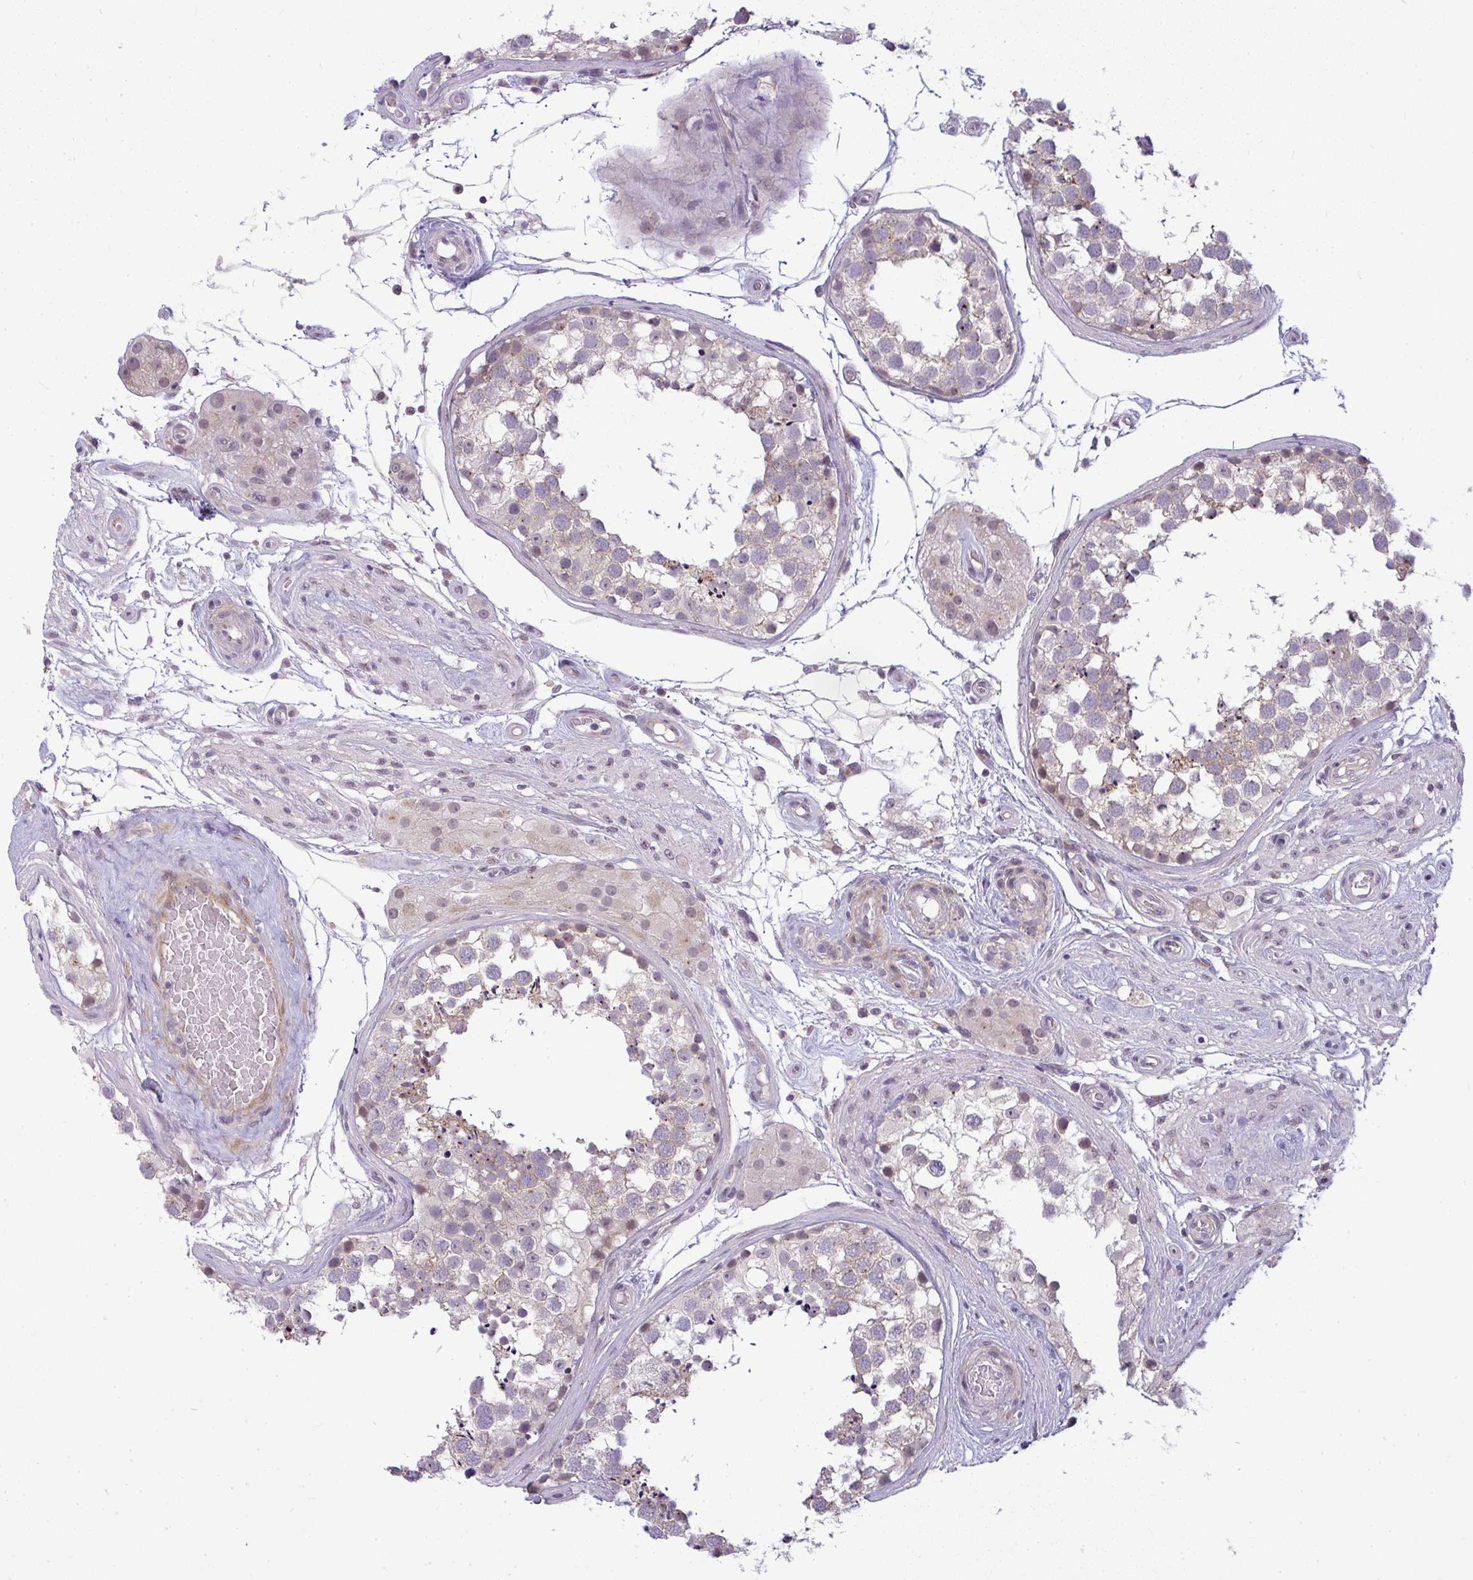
{"staining": {"intensity": "weak", "quantity": "25%-75%", "location": "cytoplasmic/membranous,nuclear"}, "tissue": "testis", "cell_type": "Cells in seminiferous ducts", "image_type": "normal", "snomed": [{"axis": "morphology", "description": "Normal tissue, NOS"}, {"axis": "morphology", "description": "Seminoma, NOS"}, {"axis": "topography", "description": "Testis"}], "caption": "A brown stain highlights weak cytoplasmic/membranous,nuclear staining of a protein in cells in seminiferous ducts of normal human testis.", "gene": "DZIP1", "patient": {"sex": "male", "age": 65}}